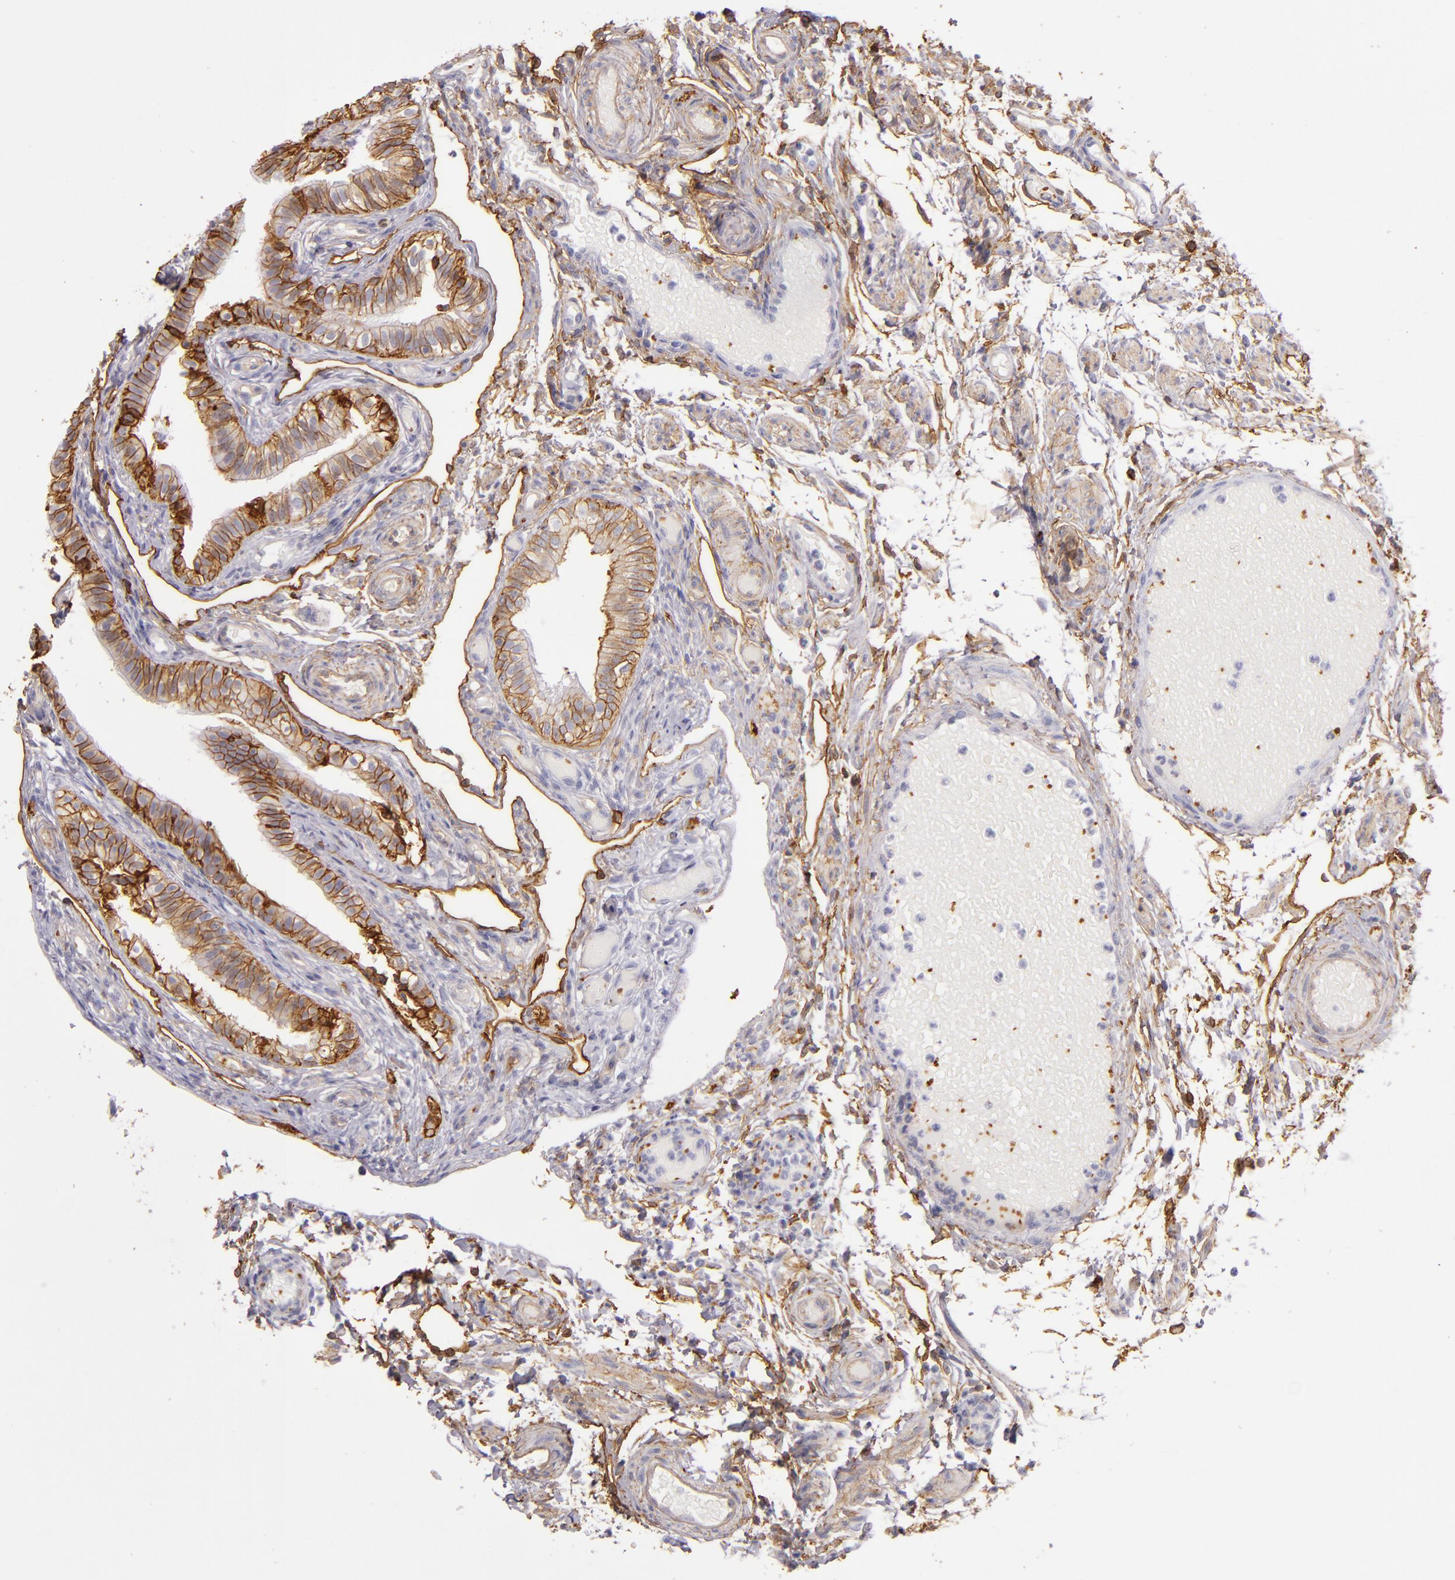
{"staining": {"intensity": "strong", "quantity": ">75%", "location": "cytoplasmic/membranous"}, "tissue": "fallopian tube", "cell_type": "Glandular cells", "image_type": "normal", "snomed": [{"axis": "morphology", "description": "Normal tissue, NOS"}, {"axis": "morphology", "description": "Dermoid, NOS"}, {"axis": "topography", "description": "Fallopian tube"}], "caption": "Strong cytoplasmic/membranous protein expression is seen in approximately >75% of glandular cells in fallopian tube.", "gene": "CD9", "patient": {"sex": "female", "age": 33}}